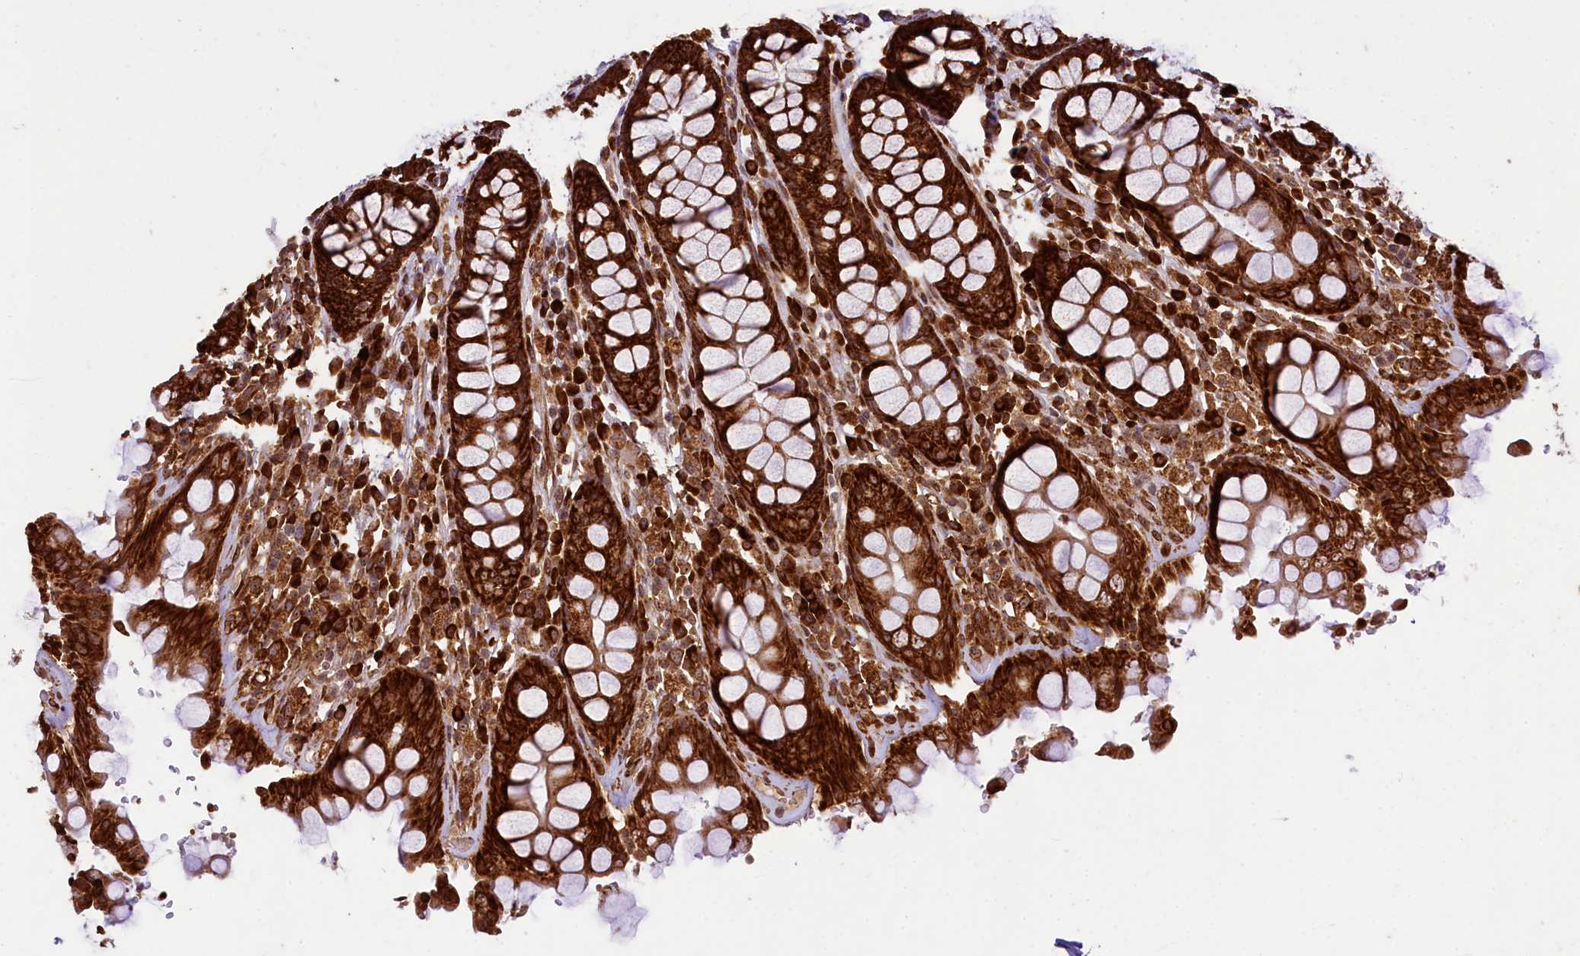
{"staining": {"intensity": "strong", "quantity": ">75%", "location": "cytoplasmic/membranous"}, "tissue": "rectum", "cell_type": "Glandular cells", "image_type": "normal", "snomed": [{"axis": "morphology", "description": "Normal tissue, NOS"}, {"axis": "topography", "description": "Rectum"}], "caption": "Unremarkable rectum reveals strong cytoplasmic/membranous expression in about >75% of glandular cells.", "gene": "LARP4", "patient": {"sex": "male", "age": 64}}